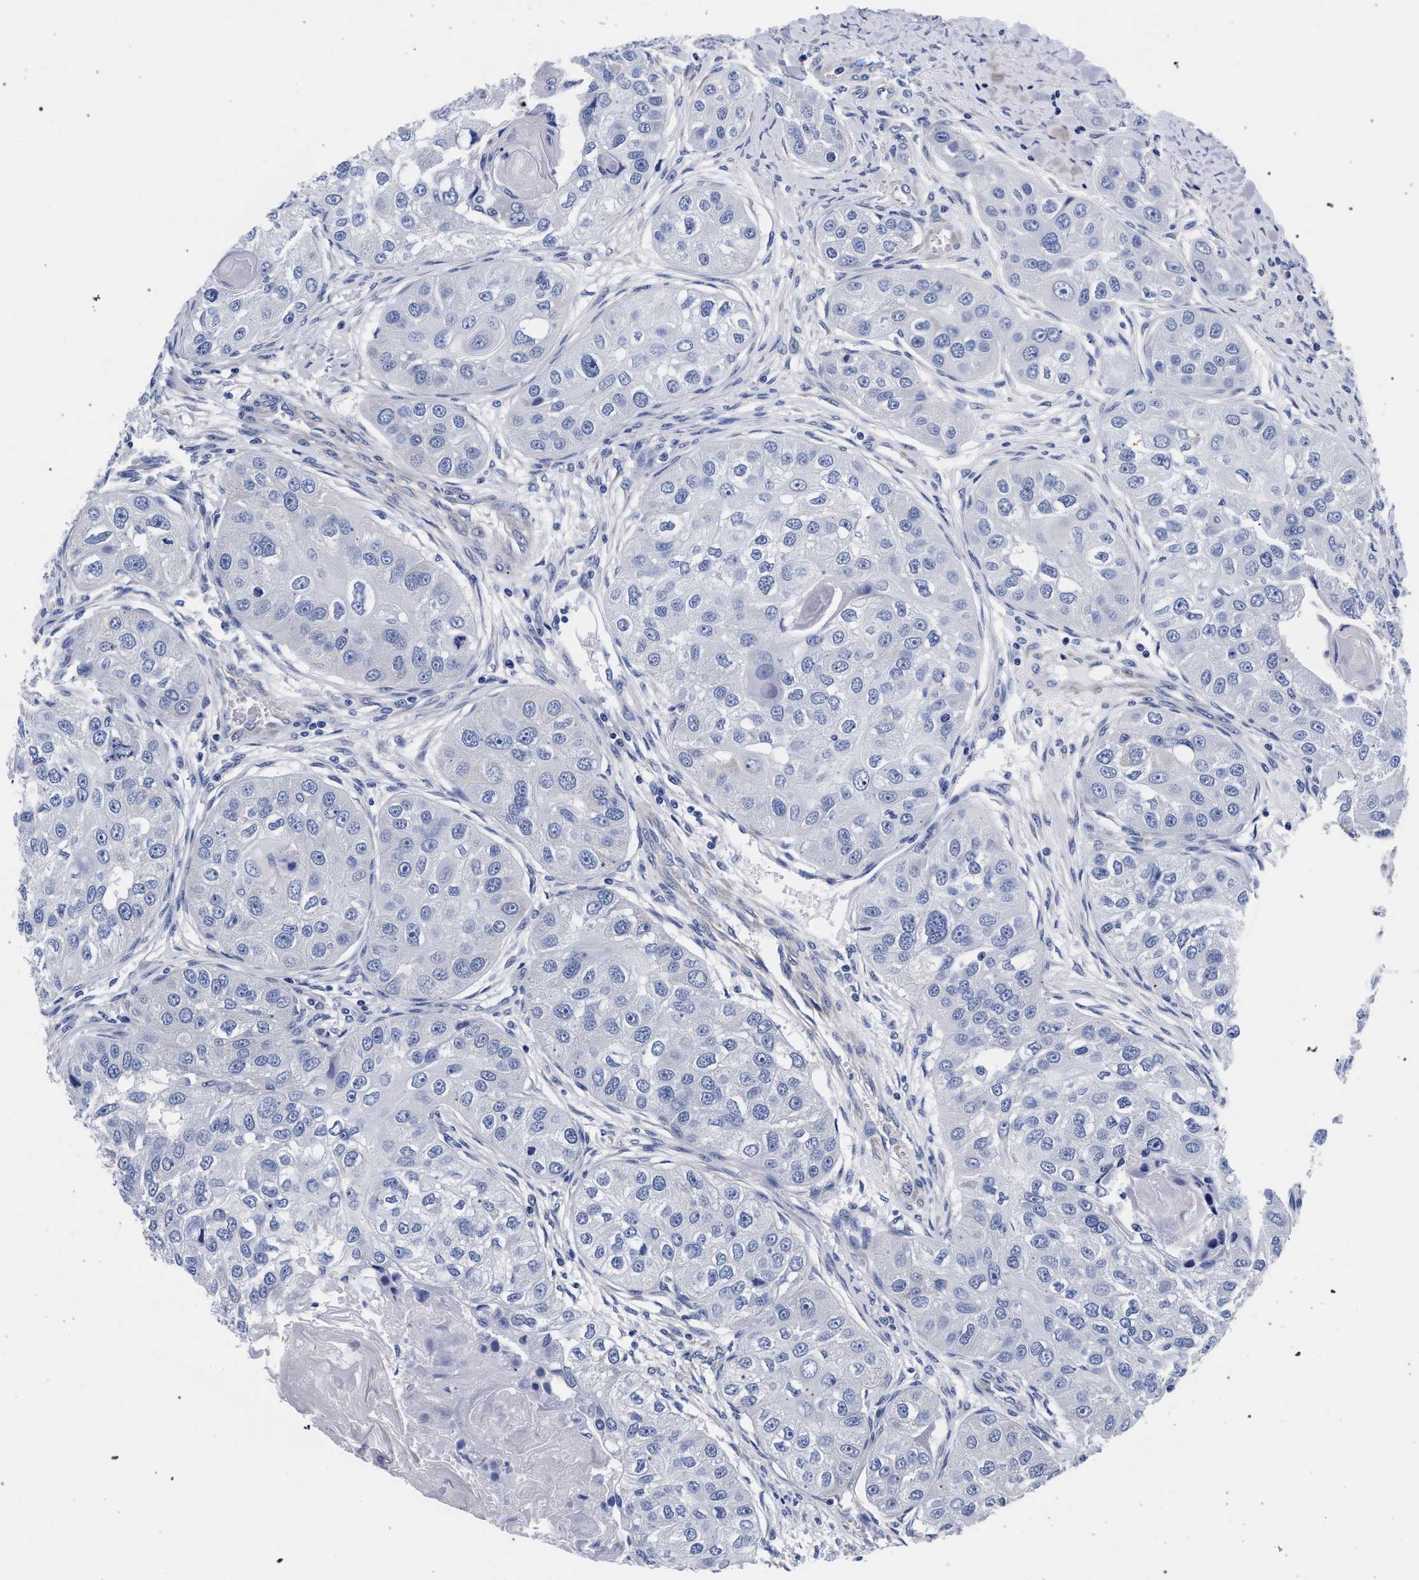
{"staining": {"intensity": "negative", "quantity": "none", "location": "none"}, "tissue": "head and neck cancer", "cell_type": "Tumor cells", "image_type": "cancer", "snomed": [{"axis": "morphology", "description": "Normal tissue, NOS"}, {"axis": "morphology", "description": "Squamous cell carcinoma, NOS"}, {"axis": "topography", "description": "Skeletal muscle"}, {"axis": "topography", "description": "Head-Neck"}], "caption": "Tumor cells show no significant staining in head and neck squamous cell carcinoma. (DAB (3,3'-diaminobenzidine) immunohistochemistry (IHC), high magnification).", "gene": "AKAP4", "patient": {"sex": "male", "age": 51}}